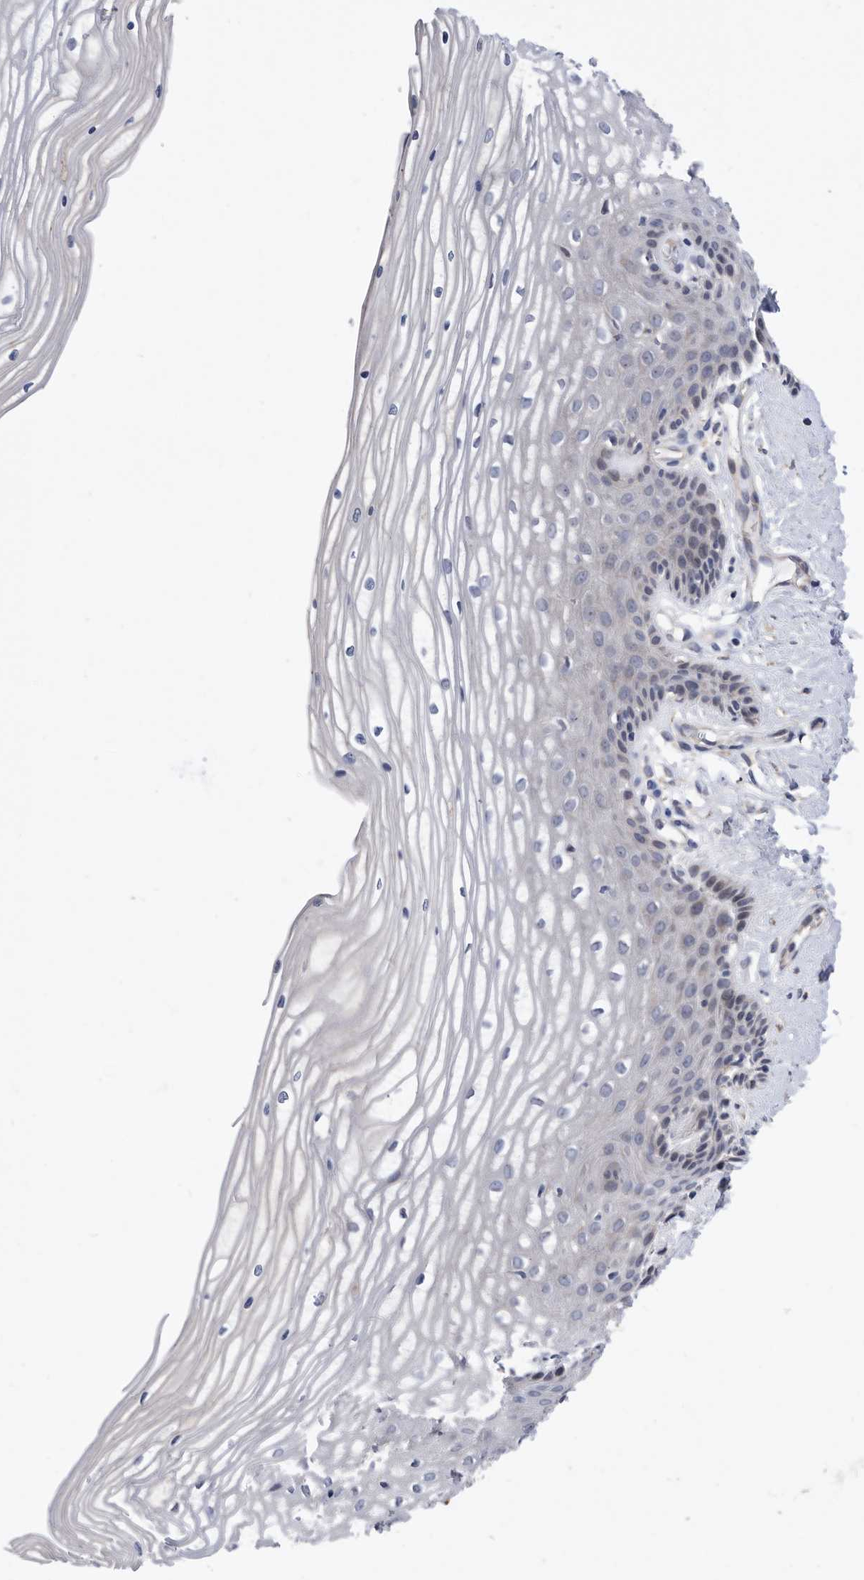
{"staining": {"intensity": "weak", "quantity": "<25%", "location": "cytoplasmic/membranous"}, "tissue": "vagina", "cell_type": "Squamous epithelial cells", "image_type": "normal", "snomed": [{"axis": "morphology", "description": "Normal tissue, NOS"}, {"axis": "topography", "description": "Vagina"}, {"axis": "topography", "description": "Cervix"}], "caption": "Histopathology image shows no significant protein expression in squamous epithelial cells of benign vagina. The staining was performed using DAB (3,3'-diaminobenzidine) to visualize the protein expression in brown, while the nuclei were stained in blue with hematoxylin (Magnification: 20x).", "gene": "BAIAP3", "patient": {"sex": "female", "age": 40}}